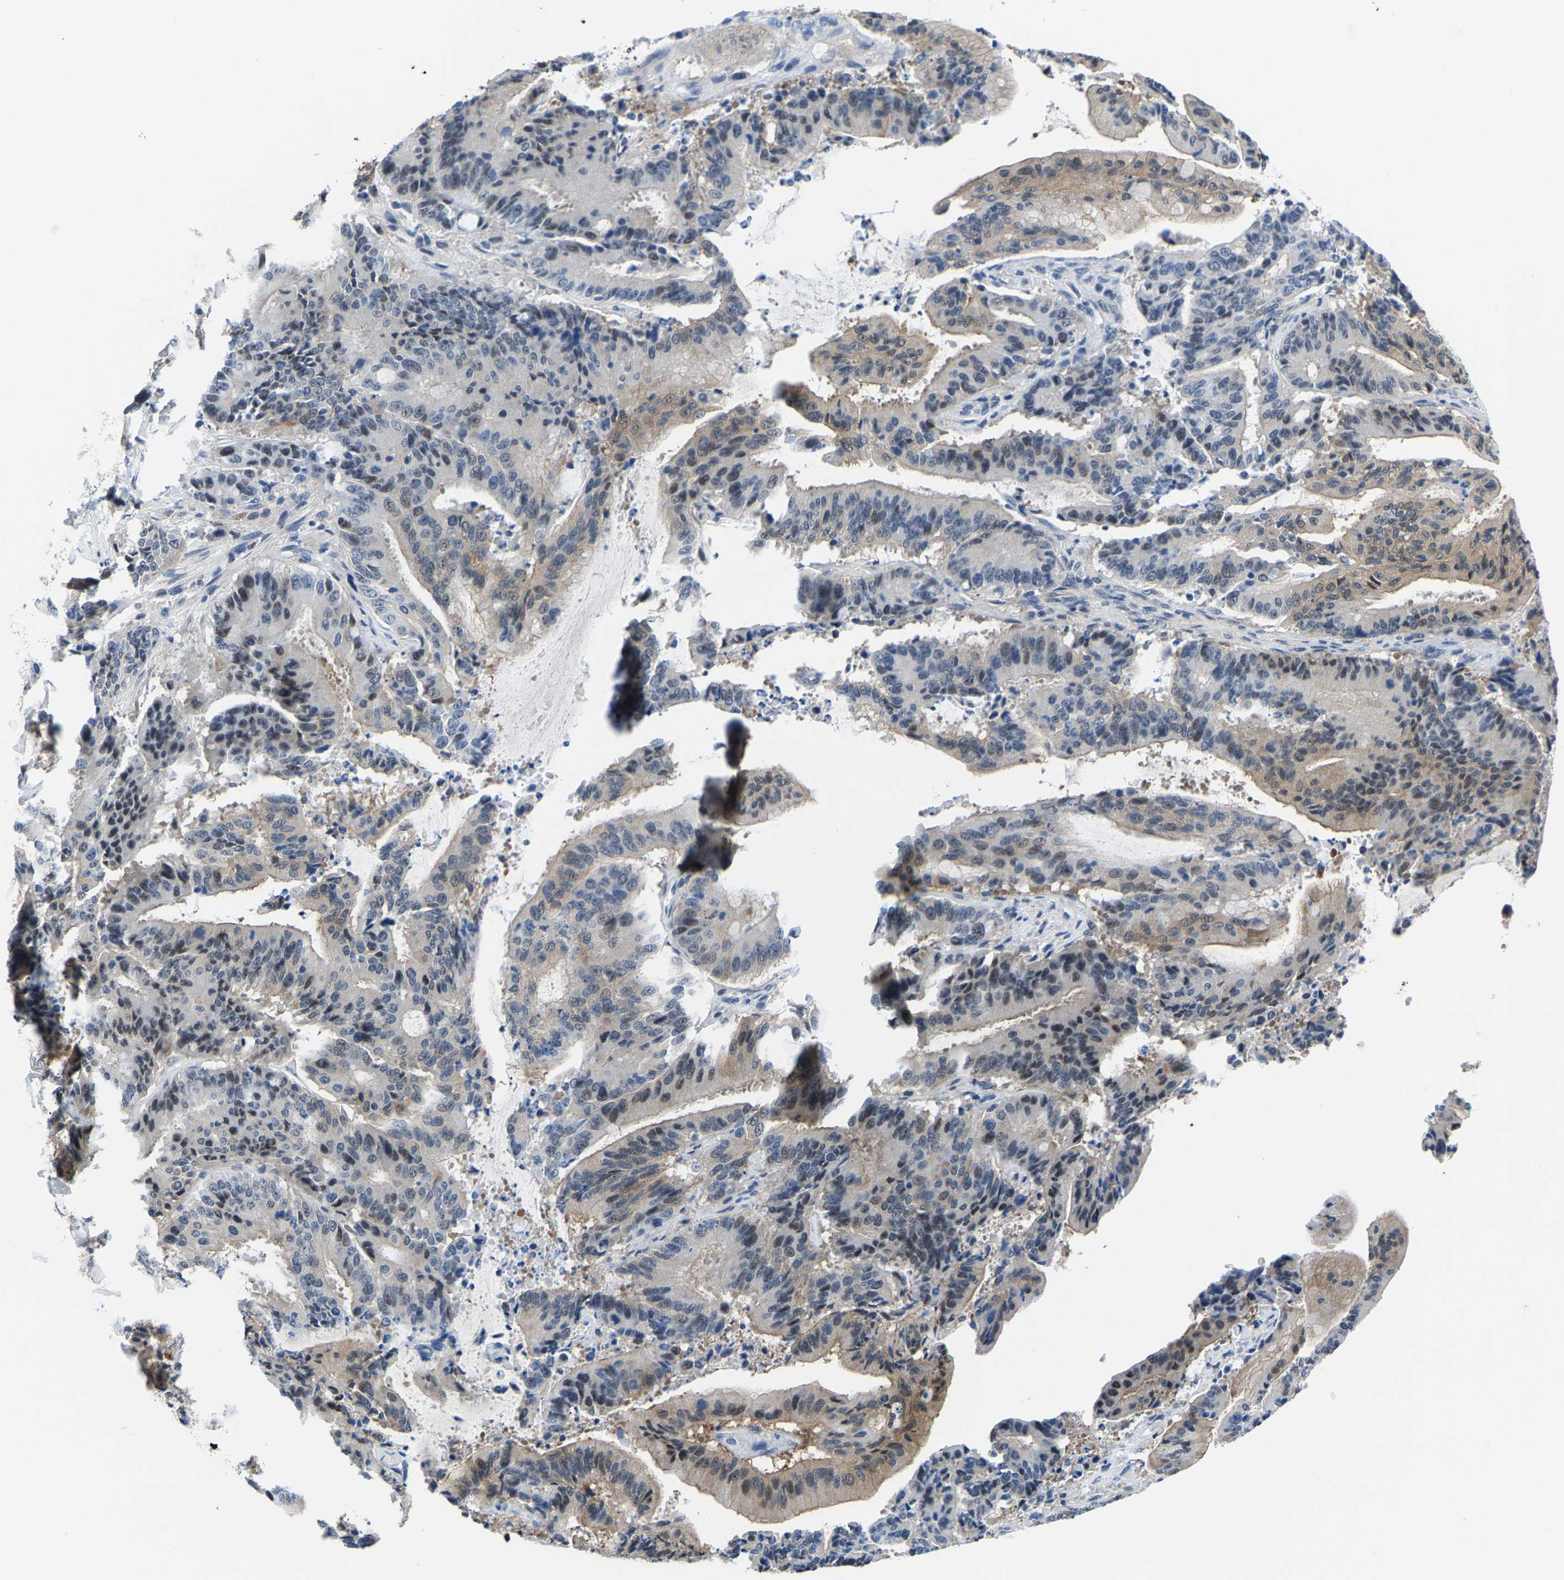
{"staining": {"intensity": "weak", "quantity": "25%-75%", "location": "cytoplasmic/membranous"}, "tissue": "liver cancer", "cell_type": "Tumor cells", "image_type": "cancer", "snomed": [{"axis": "morphology", "description": "Normal tissue, NOS"}, {"axis": "morphology", "description": "Cholangiocarcinoma"}, {"axis": "topography", "description": "Liver"}, {"axis": "topography", "description": "Peripheral nerve tissue"}], "caption": "A high-resolution image shows immunohistochemistry (IHC) staining of liver cancer, which demonstrates weak cytoplasmic/membranous positivity in approximately 25%-75% of tumor cells.", "gene": "SSH3", "patient": {"sex": "female", "age": 73}}